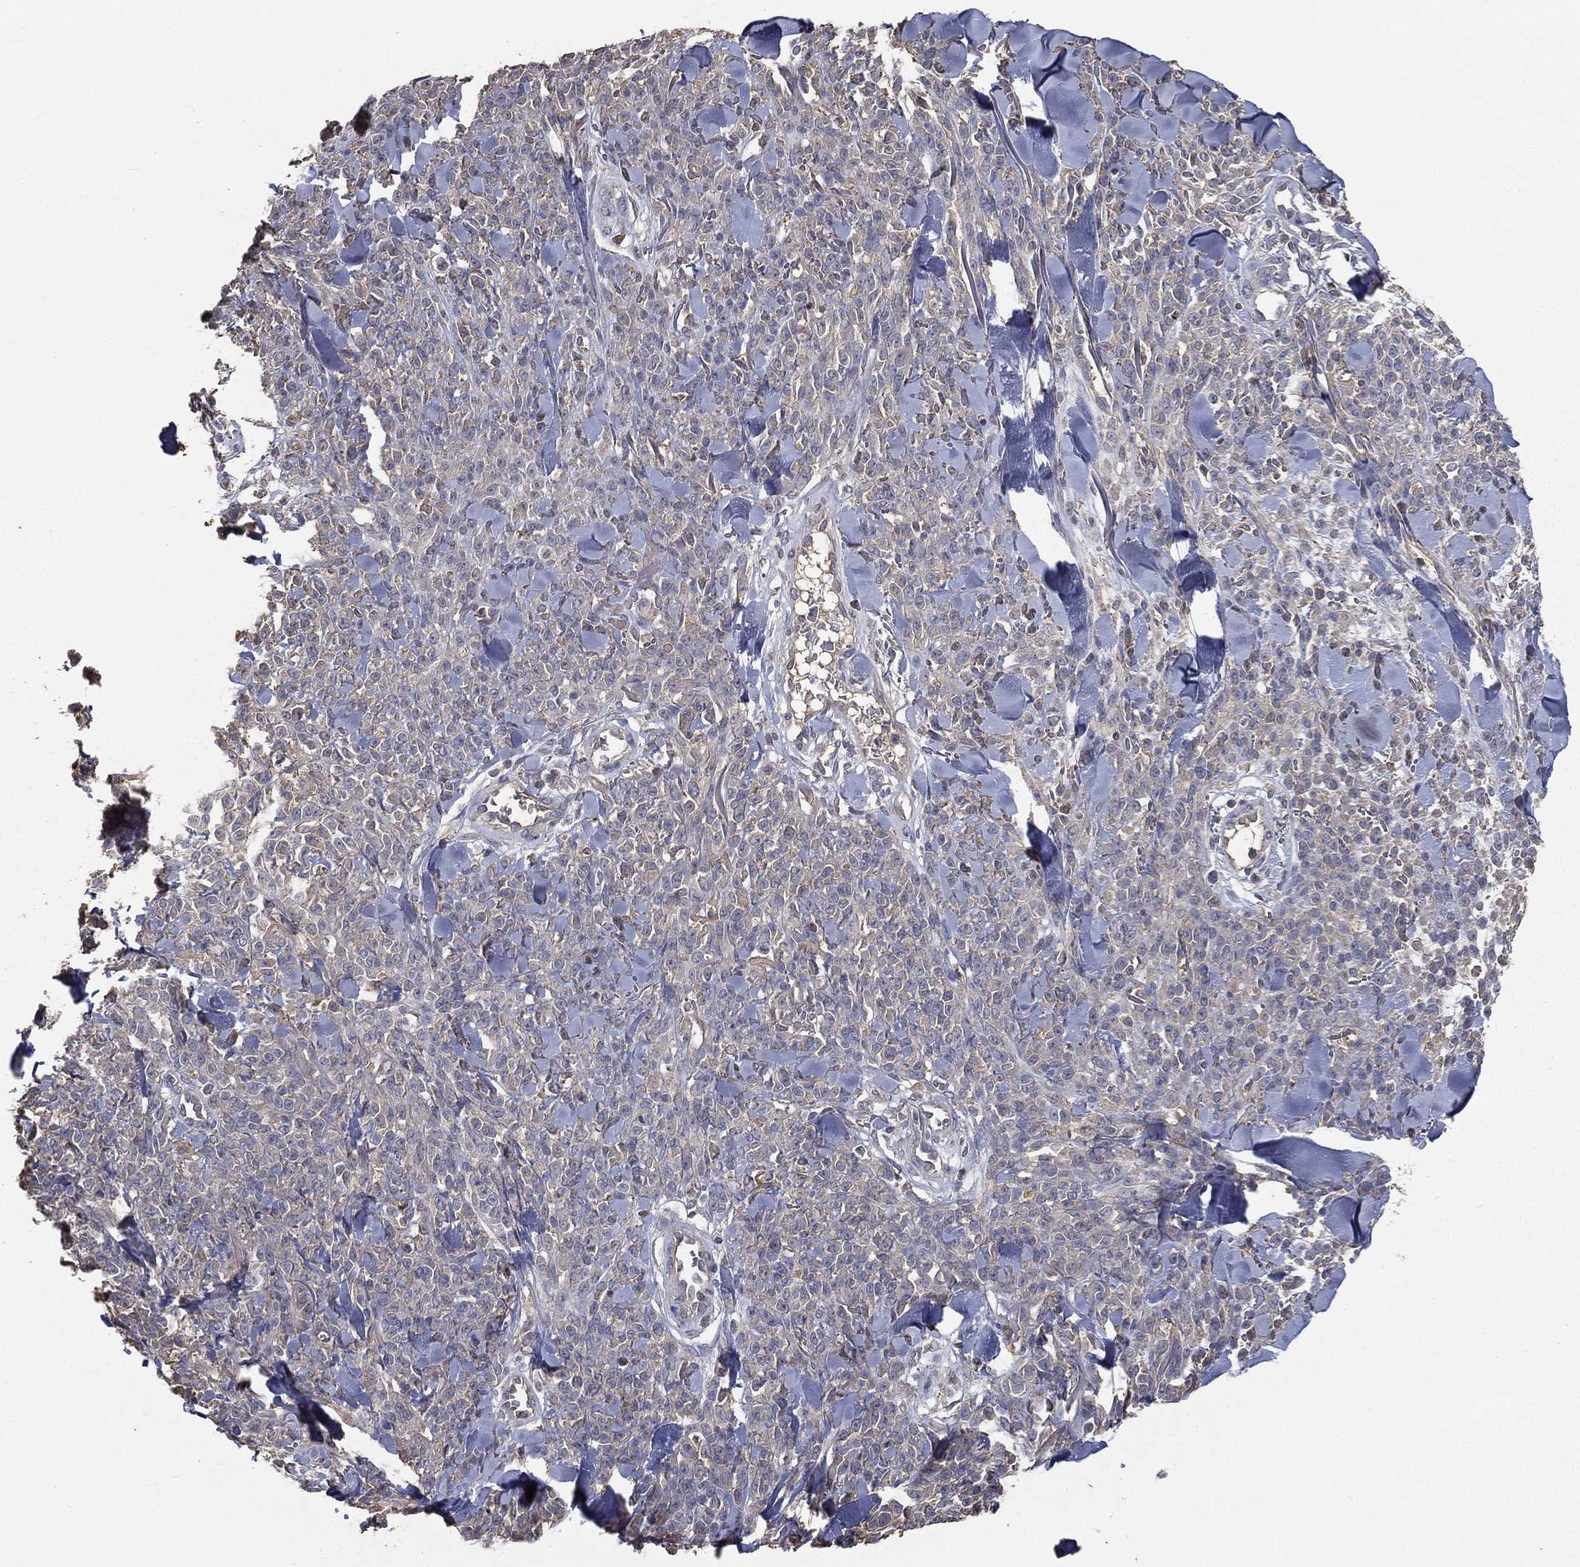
{"staining": {"intensity": "negative", "quantity": "none", "location": "none"}, "tissue": "melanoma", "cell_type": "Tumor cells", "image_type": "cancer", "snomed": [{"axis": "morphology", "description": "Malignant melanoma, NOS"}, {"axis": "topography", "description": "Skin"}, {"axis": "topography", "description": "Skin of trunk"}], "caption": "Tumor cells are negative for brown protein staining in malignant melanoma.", "gene": "SNAP25", "patient": {"sex": "male", "age": 74}}